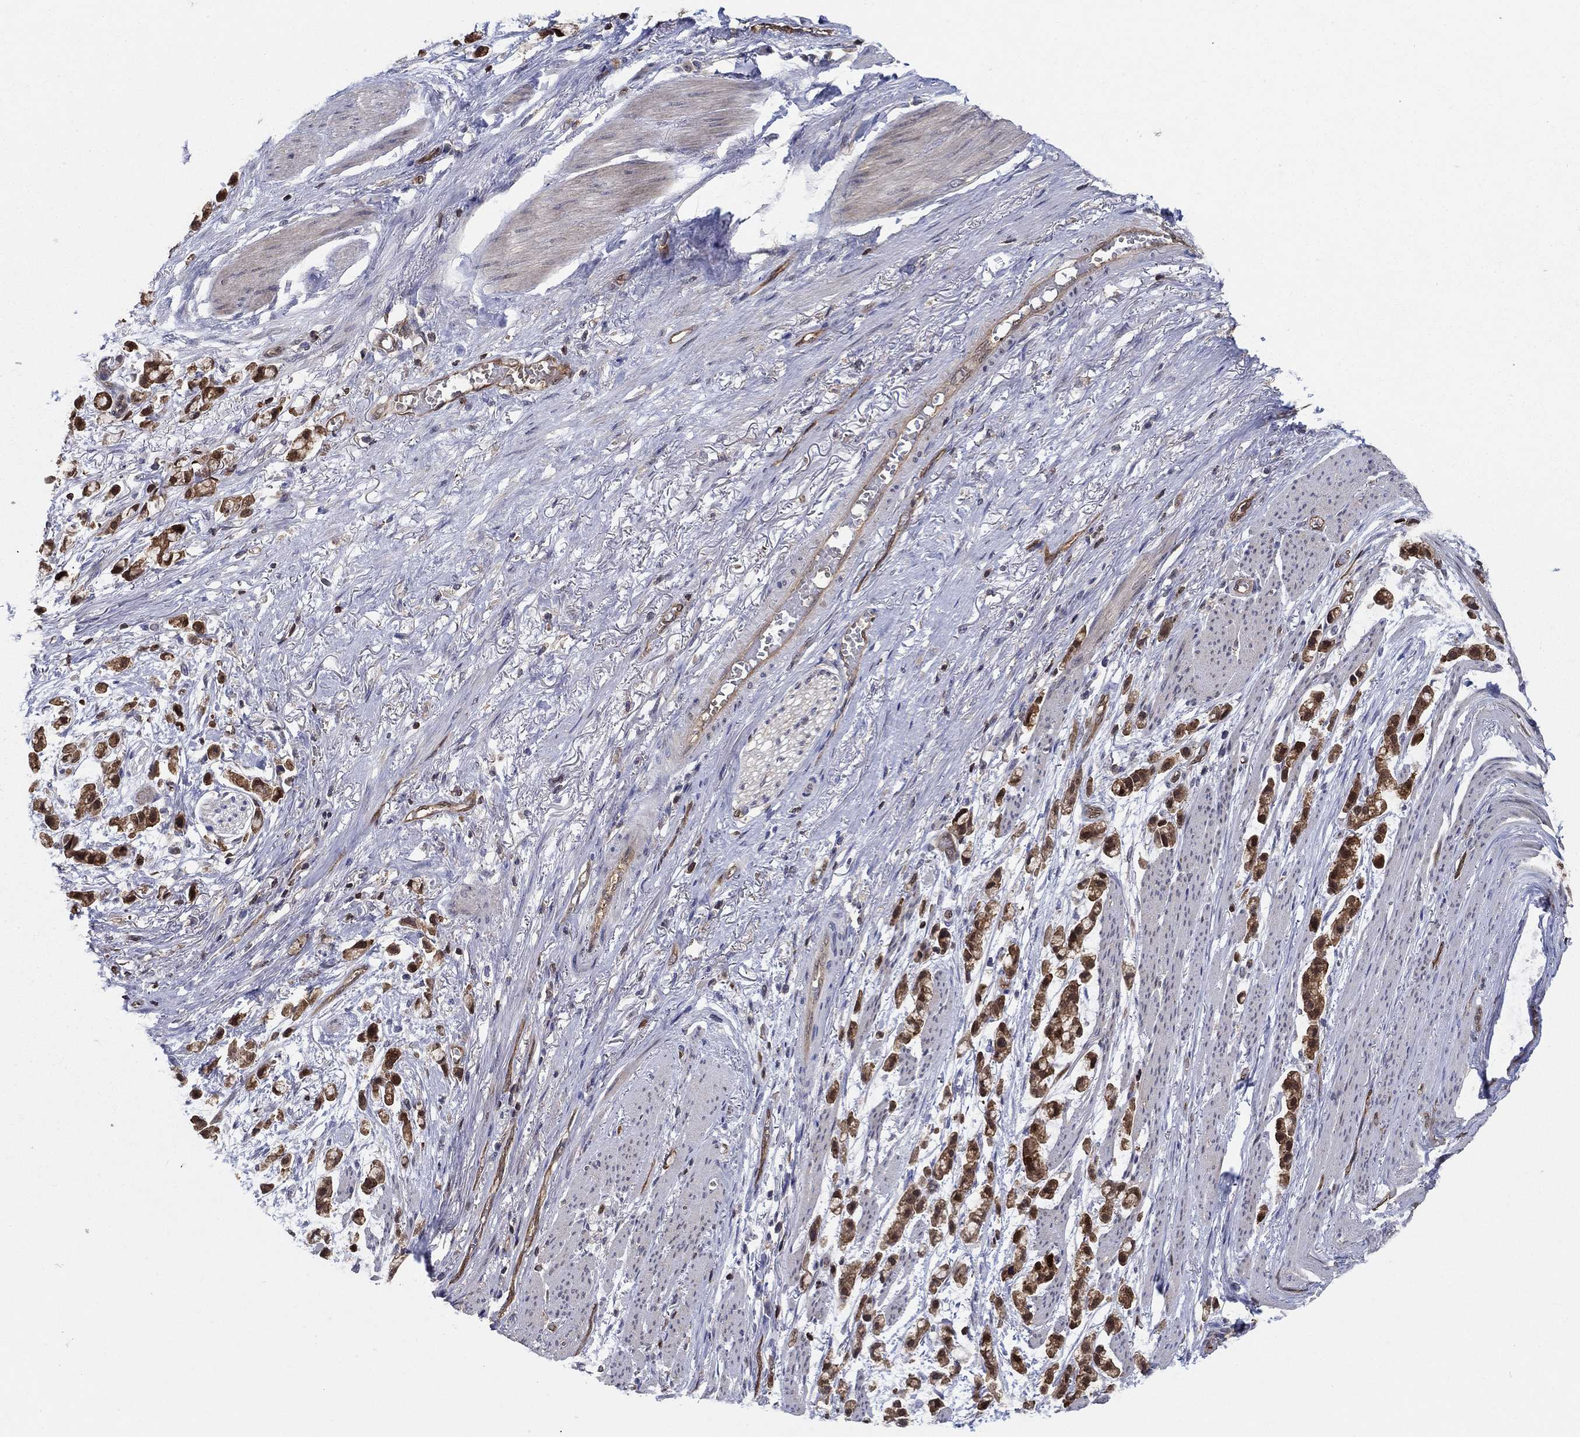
{"staining": {"intensity": "strong", "quantity": "25%-75%", "location": "cytoplasmic/membranous"}, "tissue": "stomach cancer", "cell_type": "Tumor cells", "image_type": "cancer", "snomed": [{"axis": "morphology", "description": "Adenocarcinoma, NOS"}, {"axis": "topography", "description": "Stomach"}], "caption": "Immunohistochemistry (IHC) (DAB (3,3'-diaminobenzidine)) staining of human stomach cancer demonstrates strong cytoplasmic/membranous protein staining in about 25%-75% of tumor cells. The staining is performed using DAB brown chromogen to label protein expression. The nuclei are counter-stained blue using hematoxylin.", "gene": "AGFG2", "patient": {"sex": "female", "age": 81}}